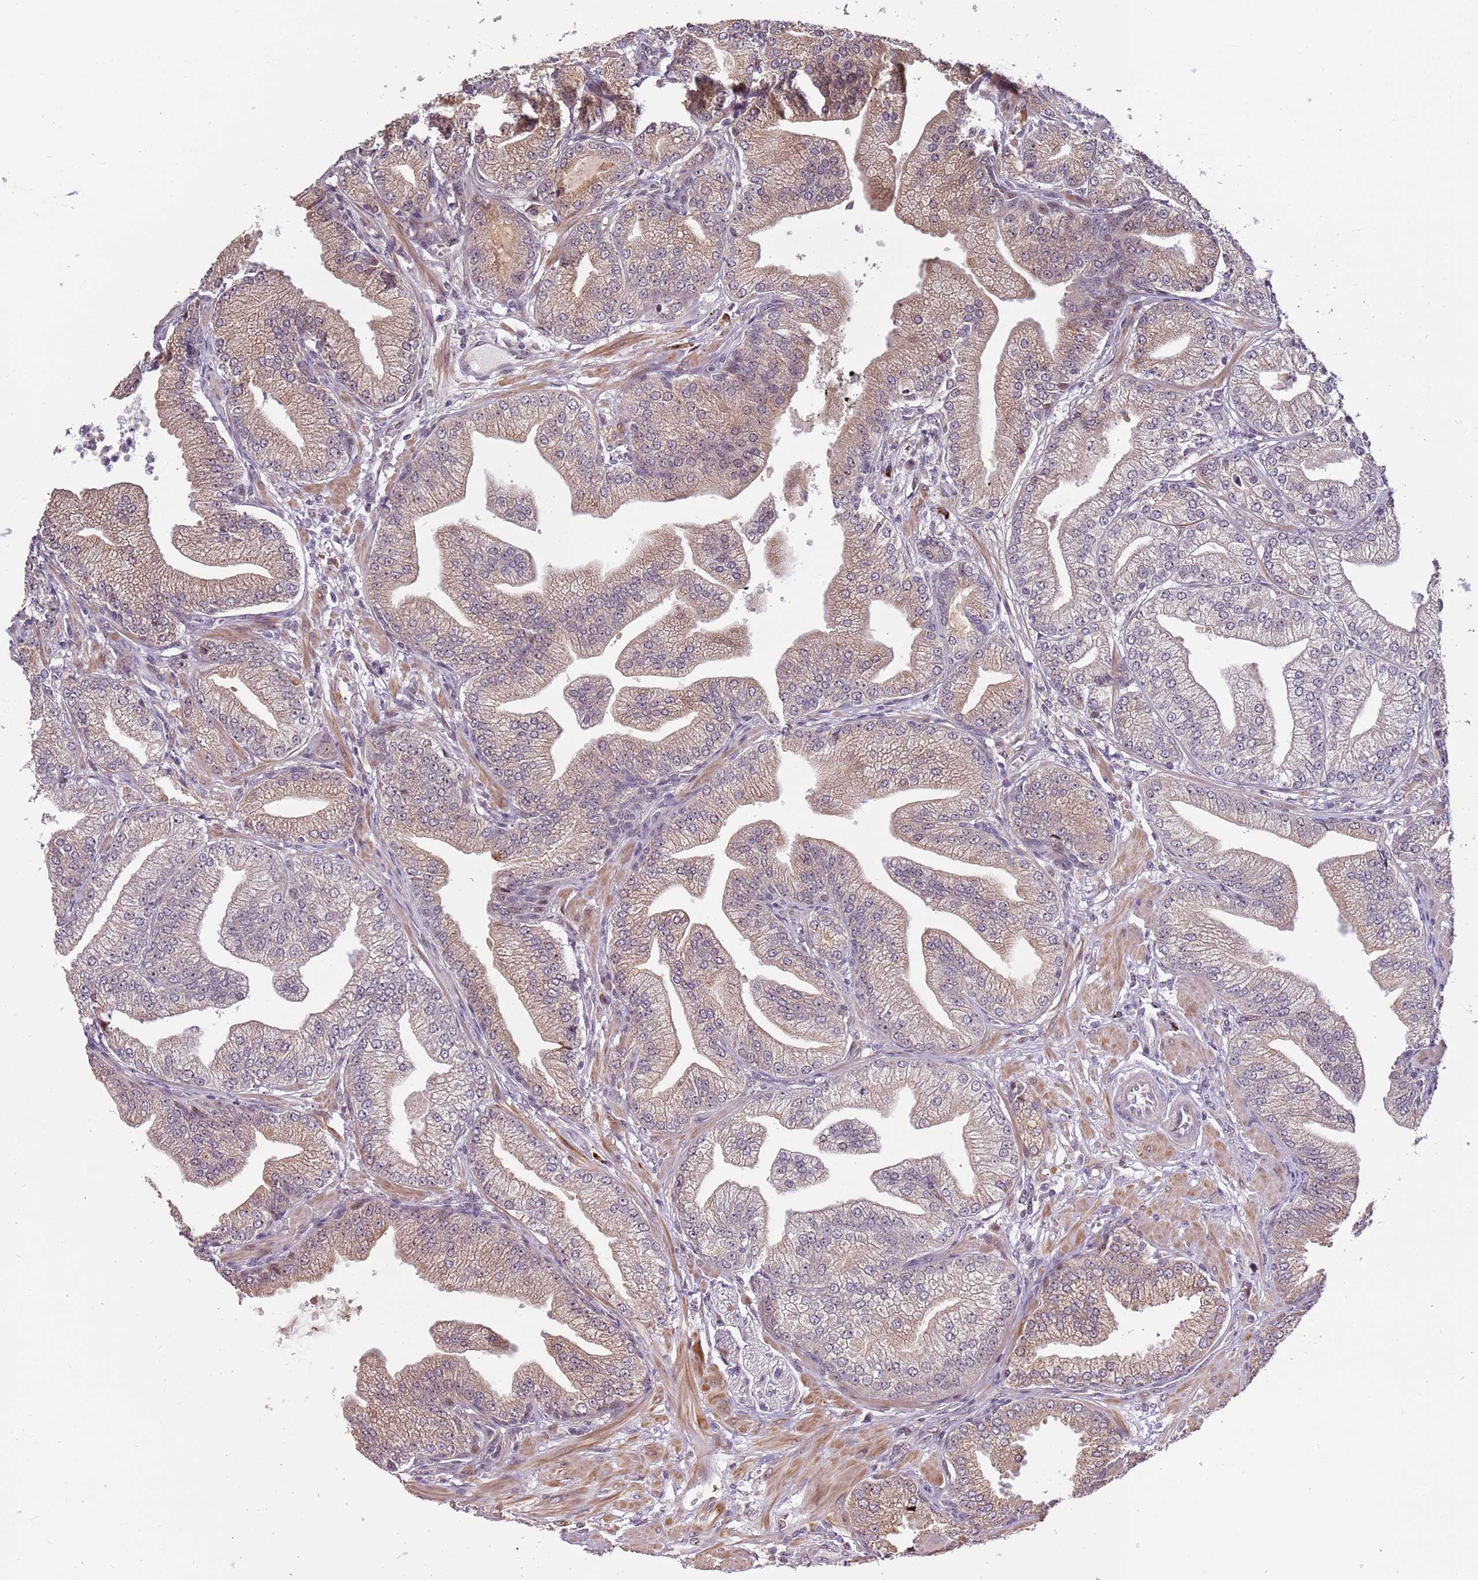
{"staining": {"intensity": "moderate", "quantity": "<25%", "location": "cytoplasmic/membranous,nuclear"}, "tissue": "prostate cancer", "cell_type": "Tumor cells", "image_type": "cancer", "snomed": [{"axis": "morphology", "description": "Adenocarcinoma, Low grade"}, {"axis": "topography", "description": "Prostate"}], "caption": "Tumor cells show moderate cytoplasmic/membranous and nuclear expression in approximately <25% of cells in prostate low-grade adenocarcinoma. (Stains: DAB in brown, nuclei in blue, Microscopy: brightfield microscopy at high magnification).", "gene": "UCMA", "patient": {"sex": "male", "age": 55}}